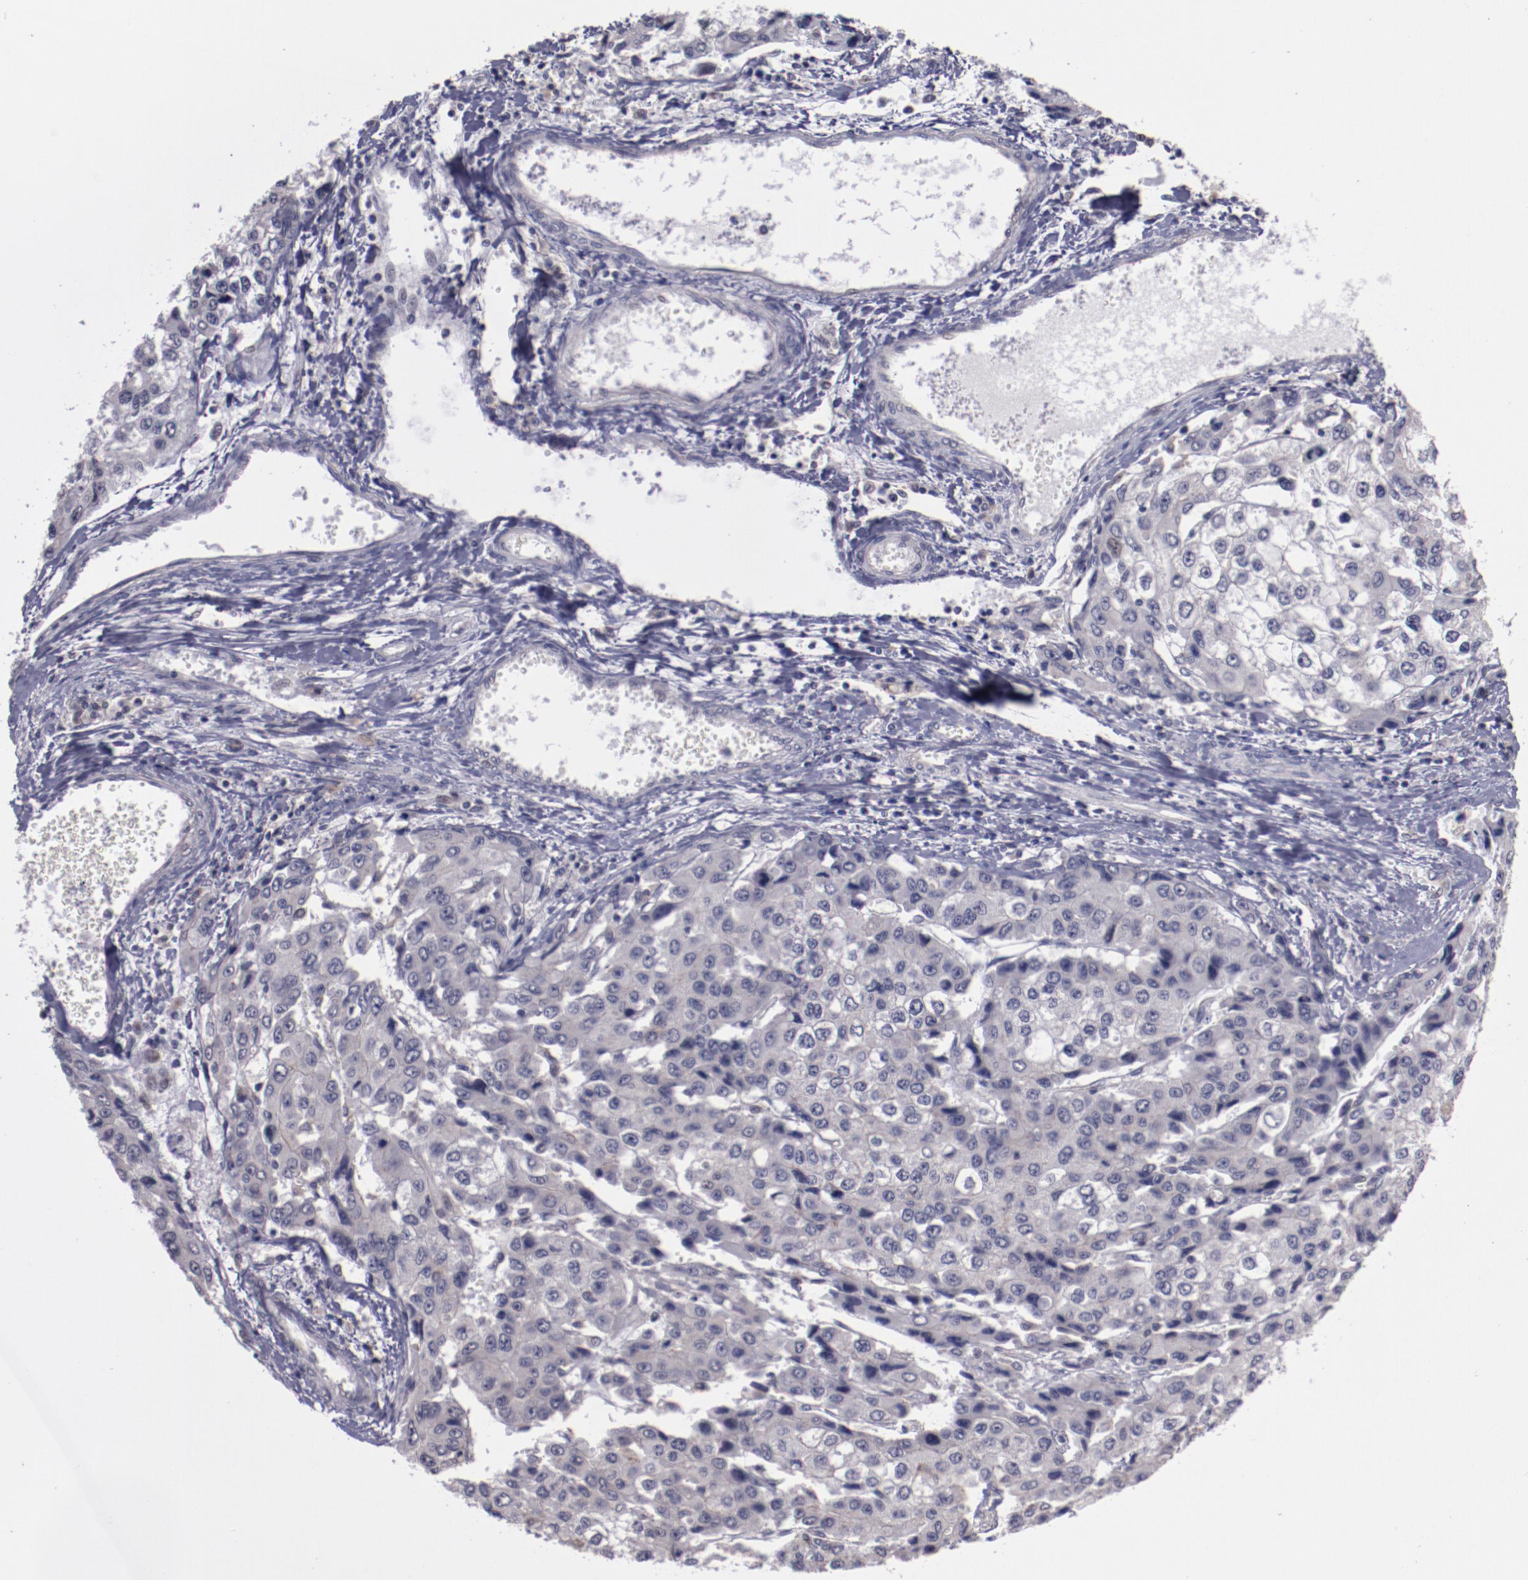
{"staining": {"intensity": "negative", "quantity": "none", "location": "none"}, "tissue": "liver cancer", "cell_type": "Tumor cells", "image_type": "cancer", "snomed": [{"axis": "morphology", "description": "Carcinoma, Hepatocellular, NOS"}, {"axis": "topography", "description": "Liver"}], "caption": "This is a image of immunohistochemistry (IHC) staining of liver cancer, which shows no staining in tumor cells.", "gene": "NRXN3", "patient": {"sex": "female", "age": 66}}